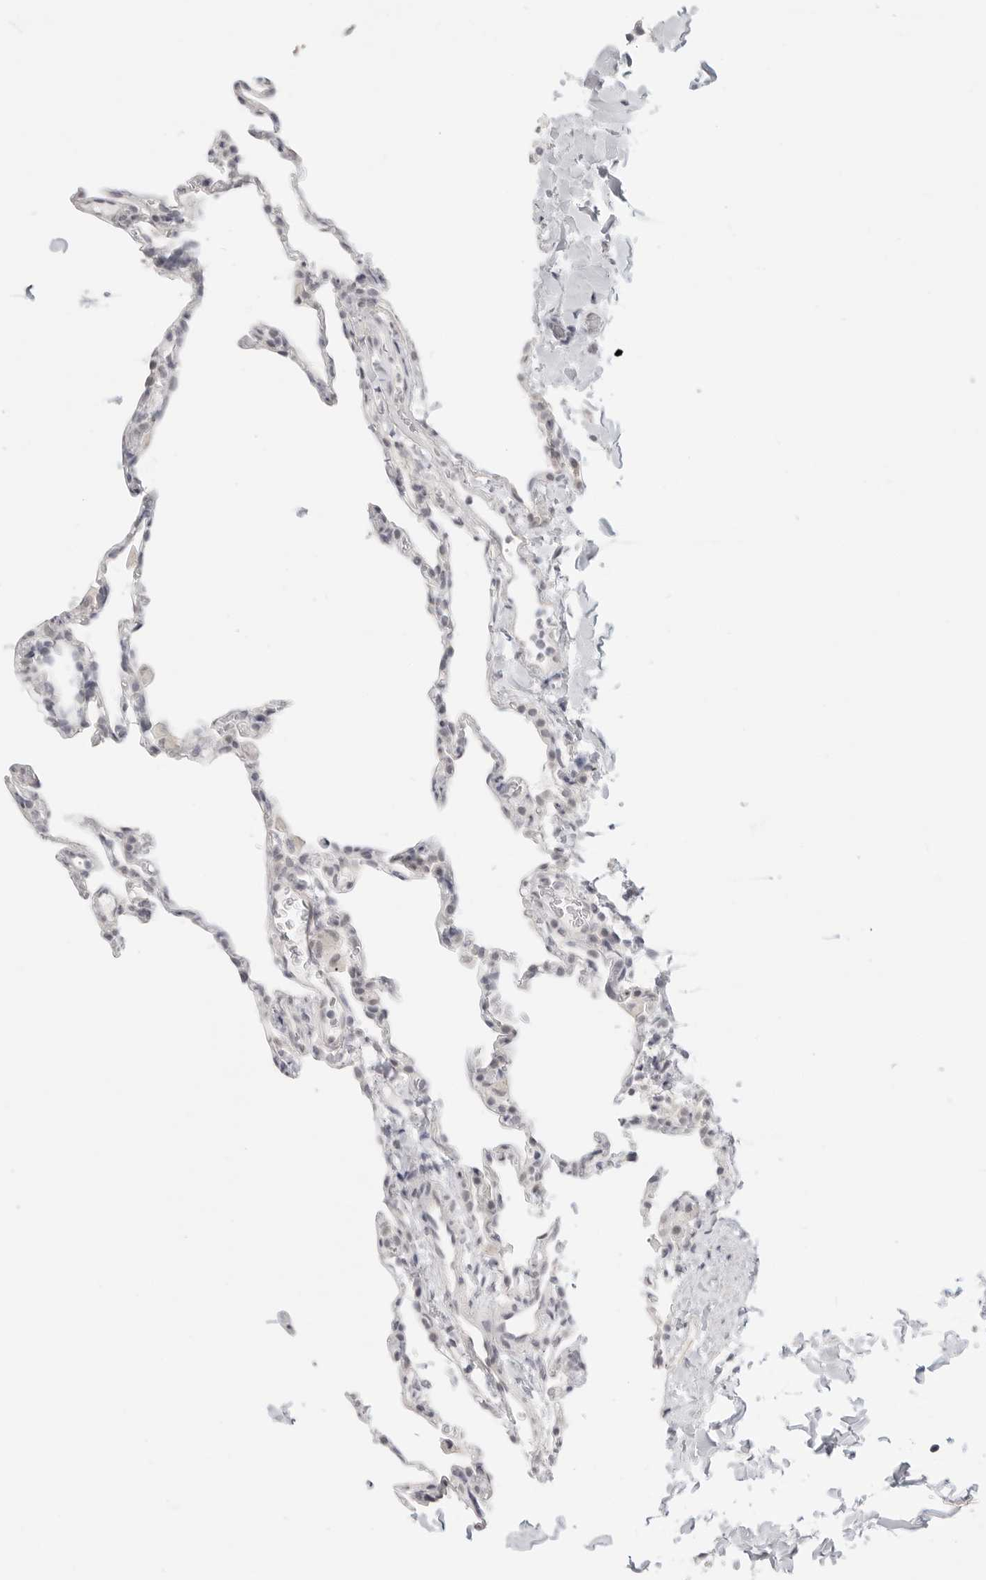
{"staining": {"intensity": "negative", "quantity": "none", "location": "none"}, "tissue": "lung", "cell_type": "Alveolar cells", "image_type": "normal", "snomed": [{"axis": "morphology", "description": "Normal tissue, NOS"}, {"axis": "topography", "description": "Lung"}], "caption": "Immunohistochemistry (IHC) image of benign human lung stained for a protein (brown), which reveals no staining in alveolar cells. Brightfield microscopy of IHC stained with DAB (3,3'-diaminobenzidine) (brown) and hematoxylin (blue), captured at high magnification.", "gene": "KLK11", "patient": {"sex": "male", "age": 20}}